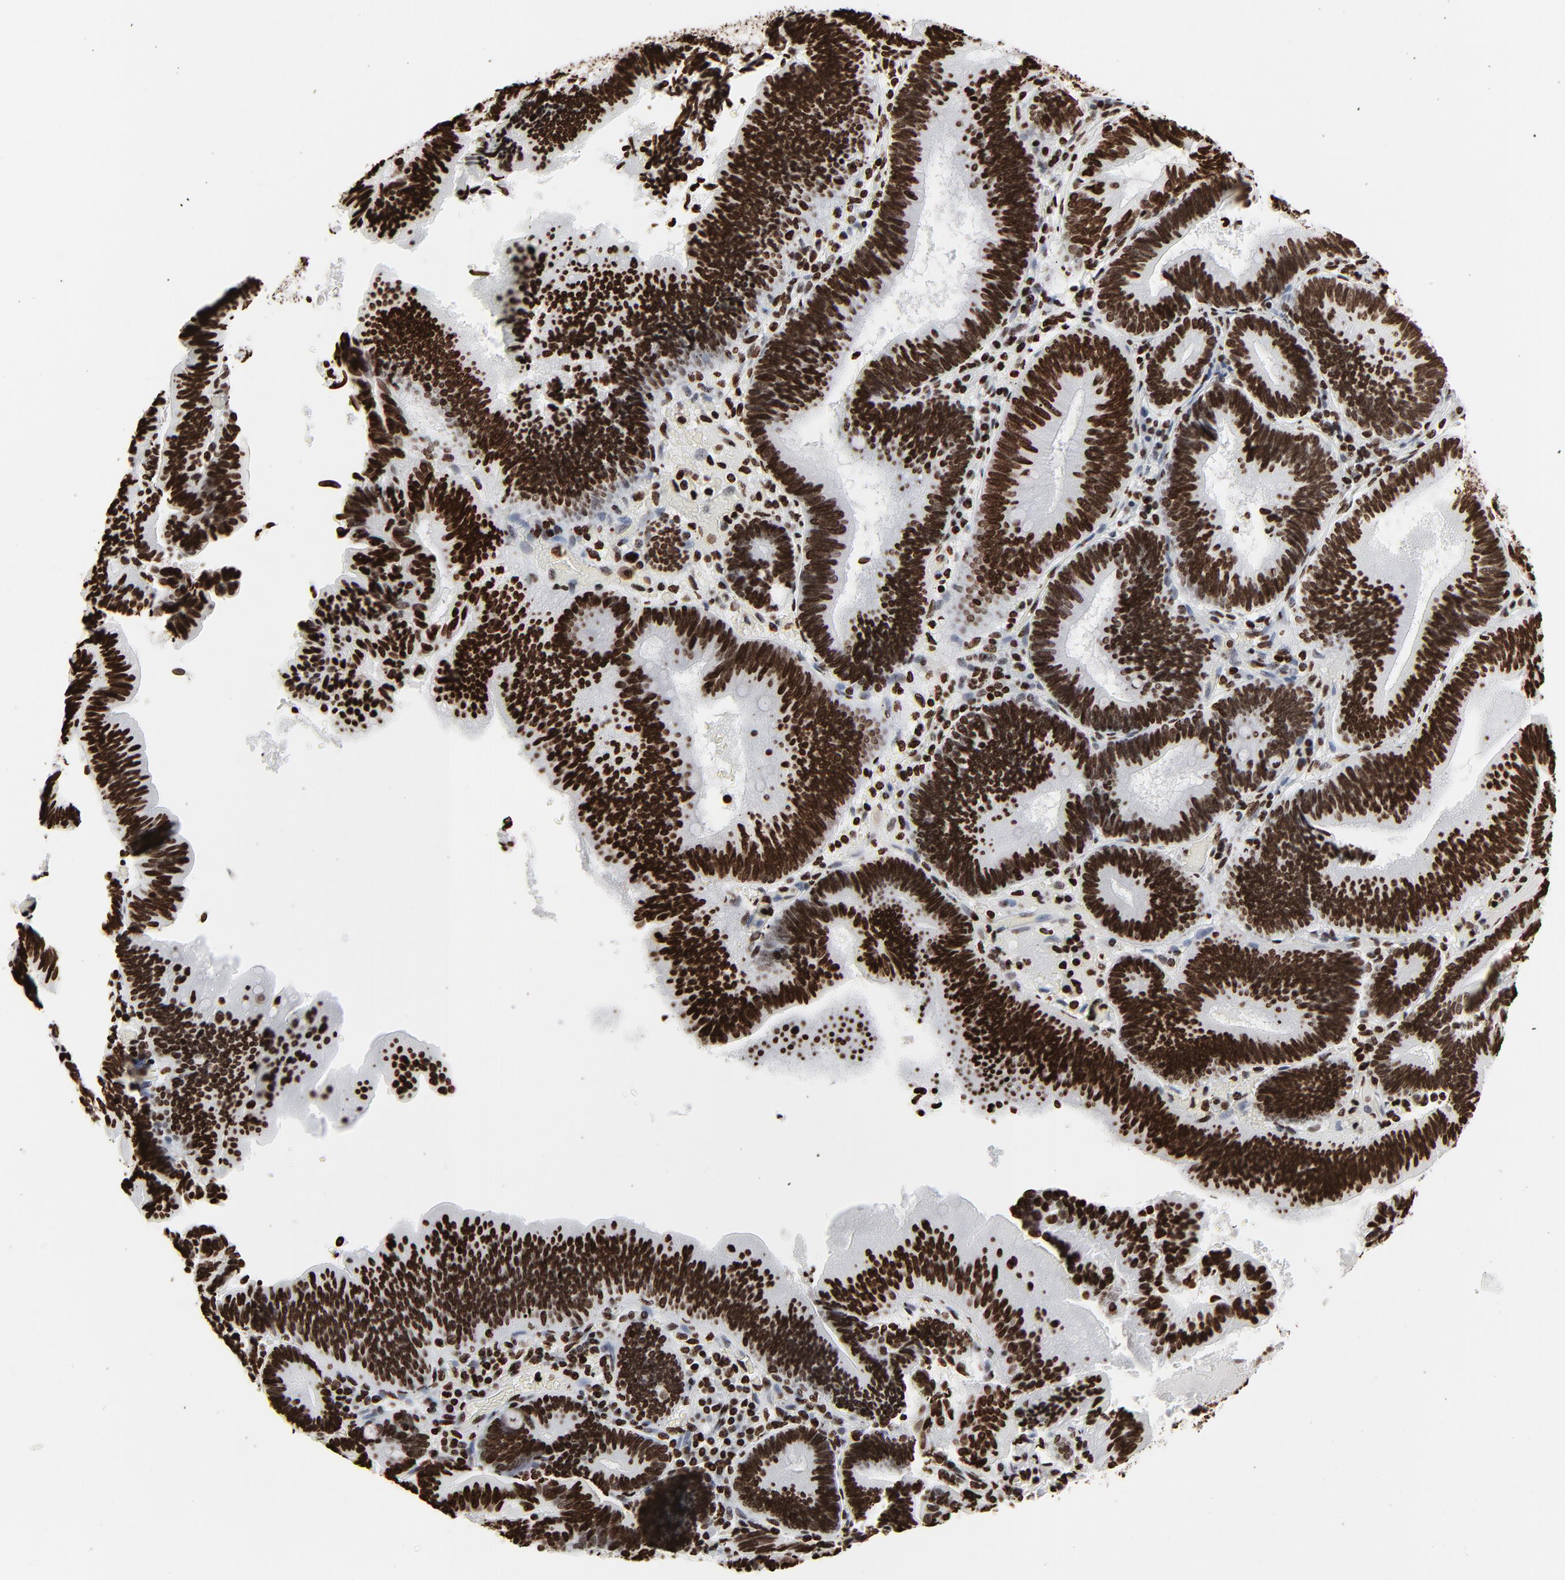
{"staining": {"intensity": "strong", "quantity": ">75%", "location": "nuclear"}, "tissue": "pancreatic cancer", "cell_type": "Tumor cells", "image_type": "cancer", "snomed": [{"axis": "morphology", "description": "Adenocarcinoma, NOS"}, {"axis": "topography", "description": "Pancreas"}], "caption": "Adenocarcinoma (pancreatic) stained with DAB immunohistochemistry (IHC) reveals high levels of strong nuclear positivity in approximately >75% of tumor cells. The staining was performed using DAB (3,3'-diaminobenzidine) to visualize the protein expression in brown, while the nuclei were stained in blue with hematoxylin (Magnification: 20x).", "gene": "H3-4", "patient": {"sex": "male", "age": 82}}